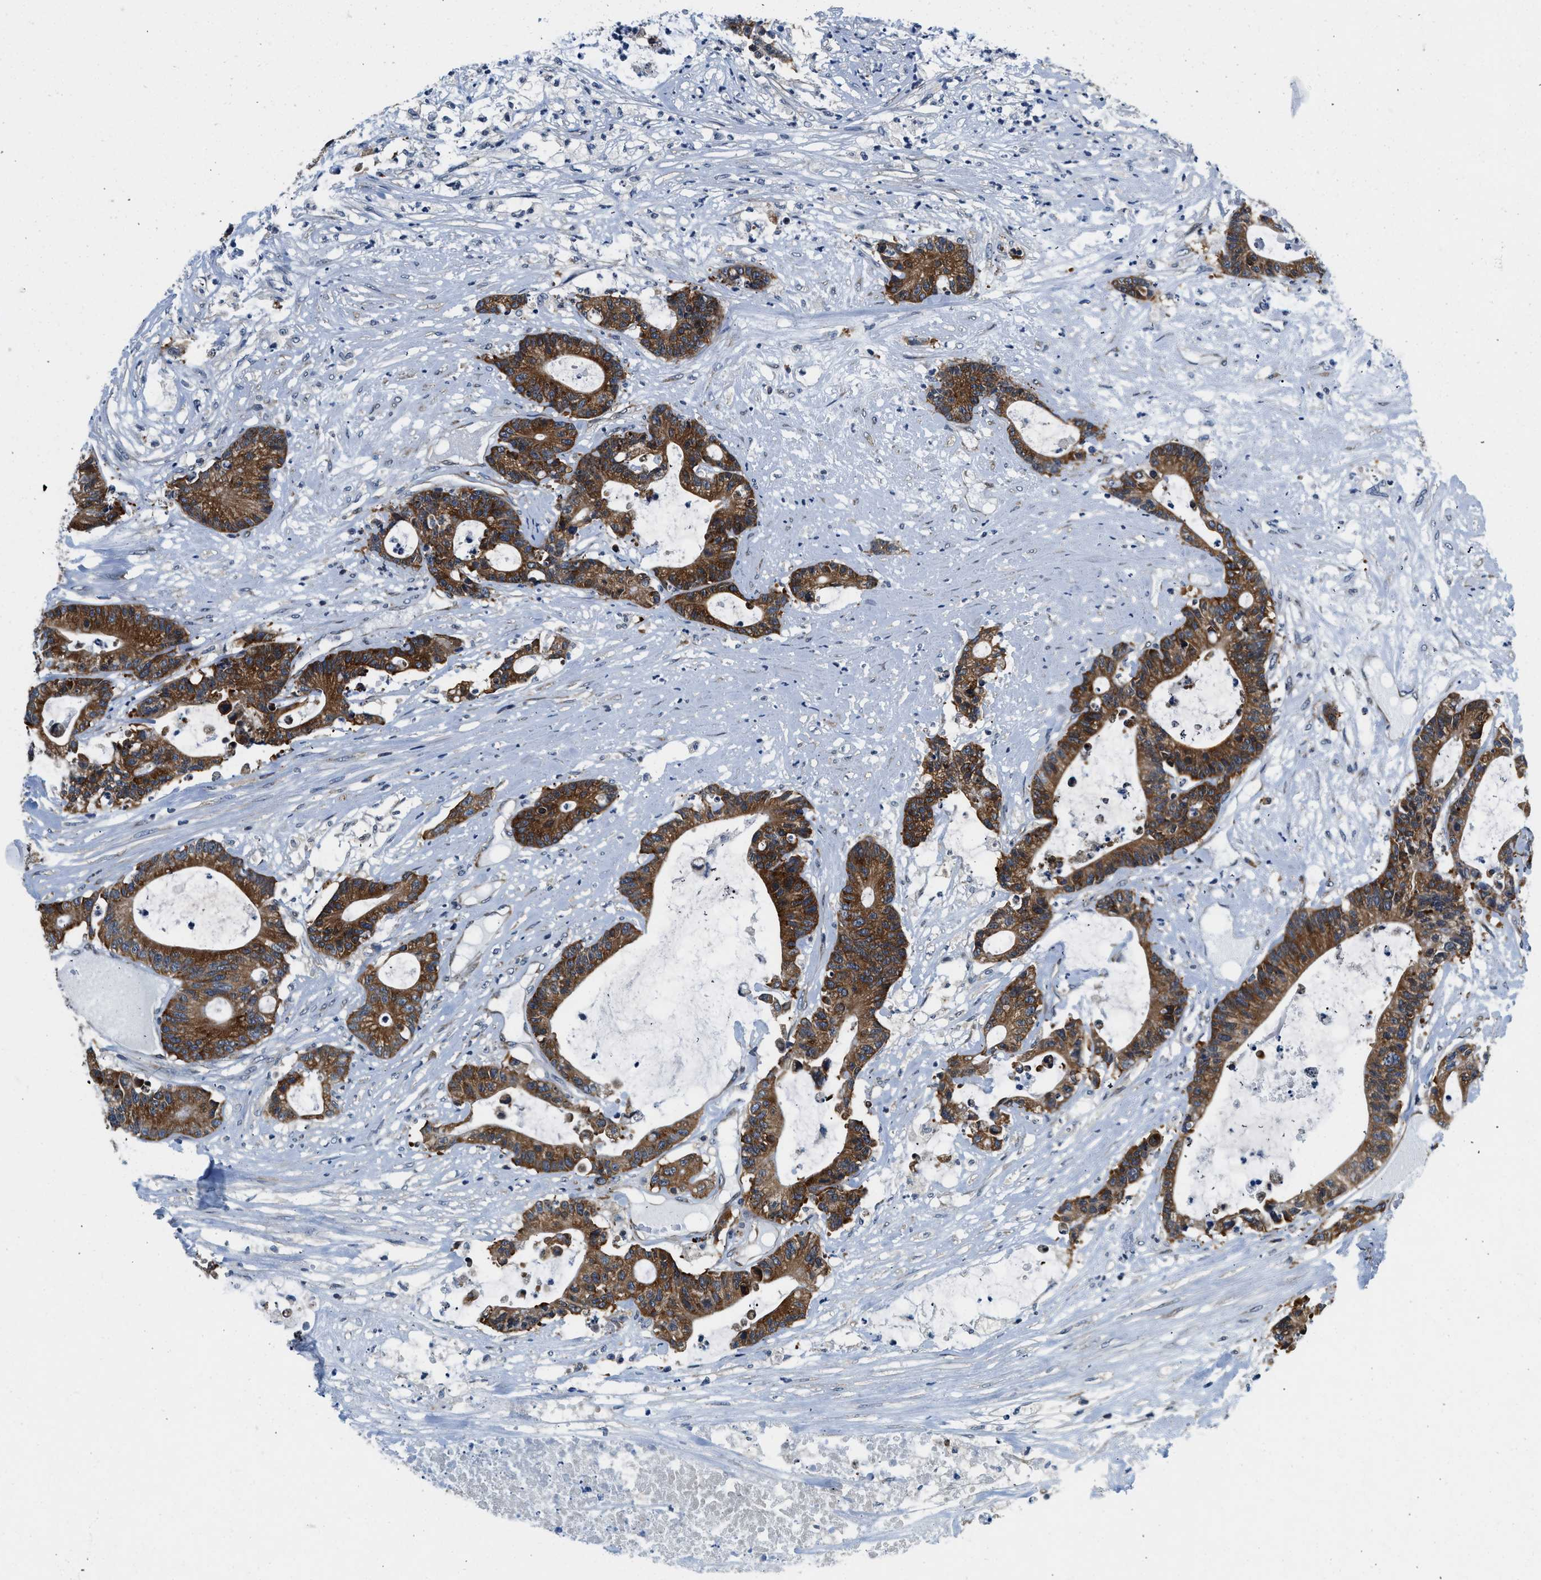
{"staining": {"intensity": "strong", "quantity": ">75%", "location": "cytoplasmic/membranous"}, "tissue": "colorectal cancer", "cell_type": "Tumor cells", "image_type": "cancer", "snomed": [{"axis": "morphology", "description": "Adenocarcinoma, NOS"}, {"axis": "topography", "description": "Colon"}], "caption": "Immunohistochemistry (DAB (3,3'-diaminobenzidine)) staining of colorectal cancer (adenocarcinoma) displays strong cytoplasmic/membranous protein expression in approximately >75% of tumor cells.", "gene": "PA2G4", "patient": {"sex": "female", "age": 84}}